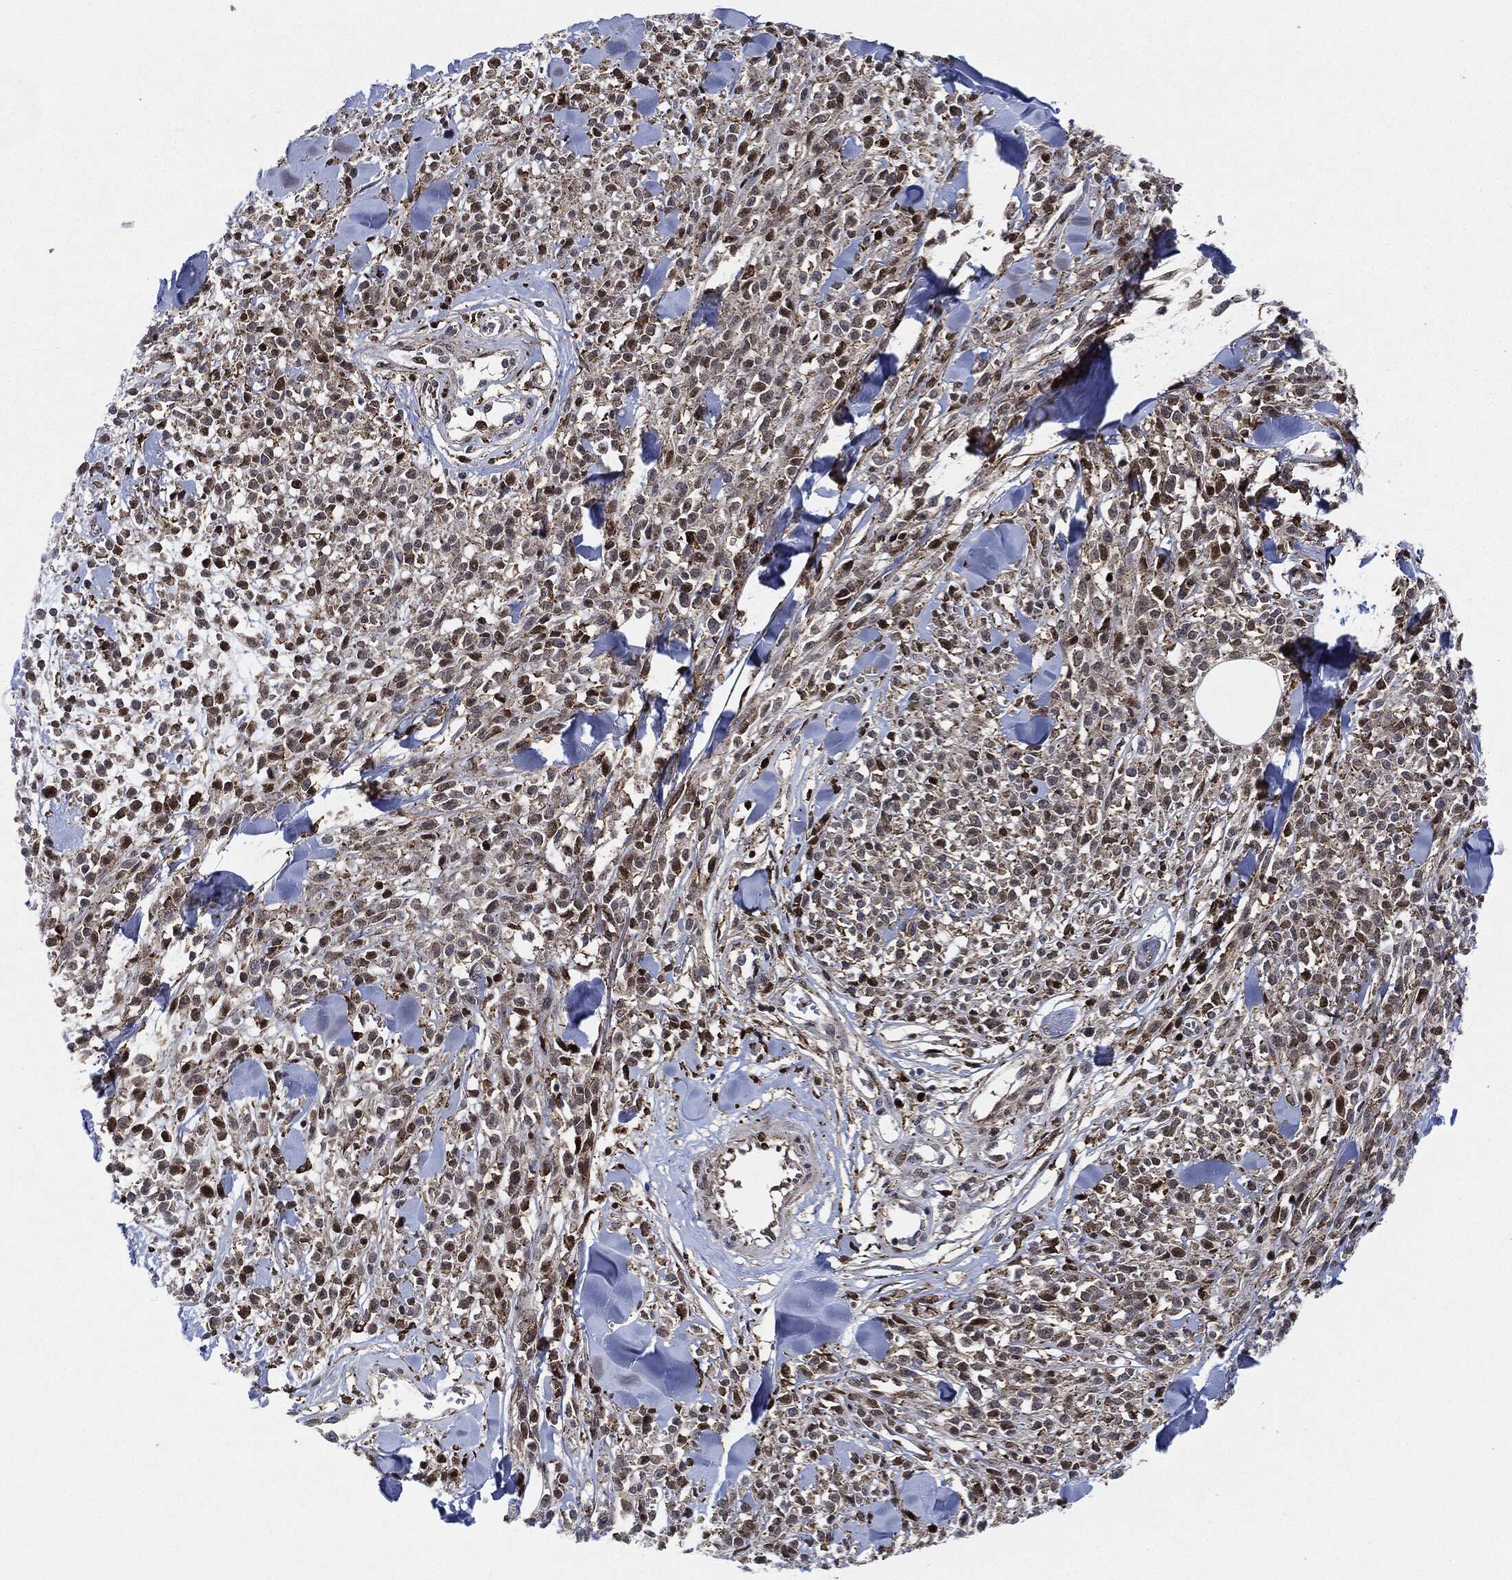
{"staining": {"intensity": "negative", "quantity": "none", "location": "none"}, "tissue": "melanoma", "cell_type": "Tumor cells", "image_type": "cancer", "snomed": [{"axis": "morphology", "description": "Malignant melanoma, NOS"}, {"axis": "topography", "description": "Skin"}, {"axis": "topography", "description": "Skin of trunk"}], "caption": "DAB immunohistochemical staining of malignant melanoma exhibits no significant expression in tumor cells.", "gene": "NANOS3", "patient": {"sex": "male", "age": 74}}